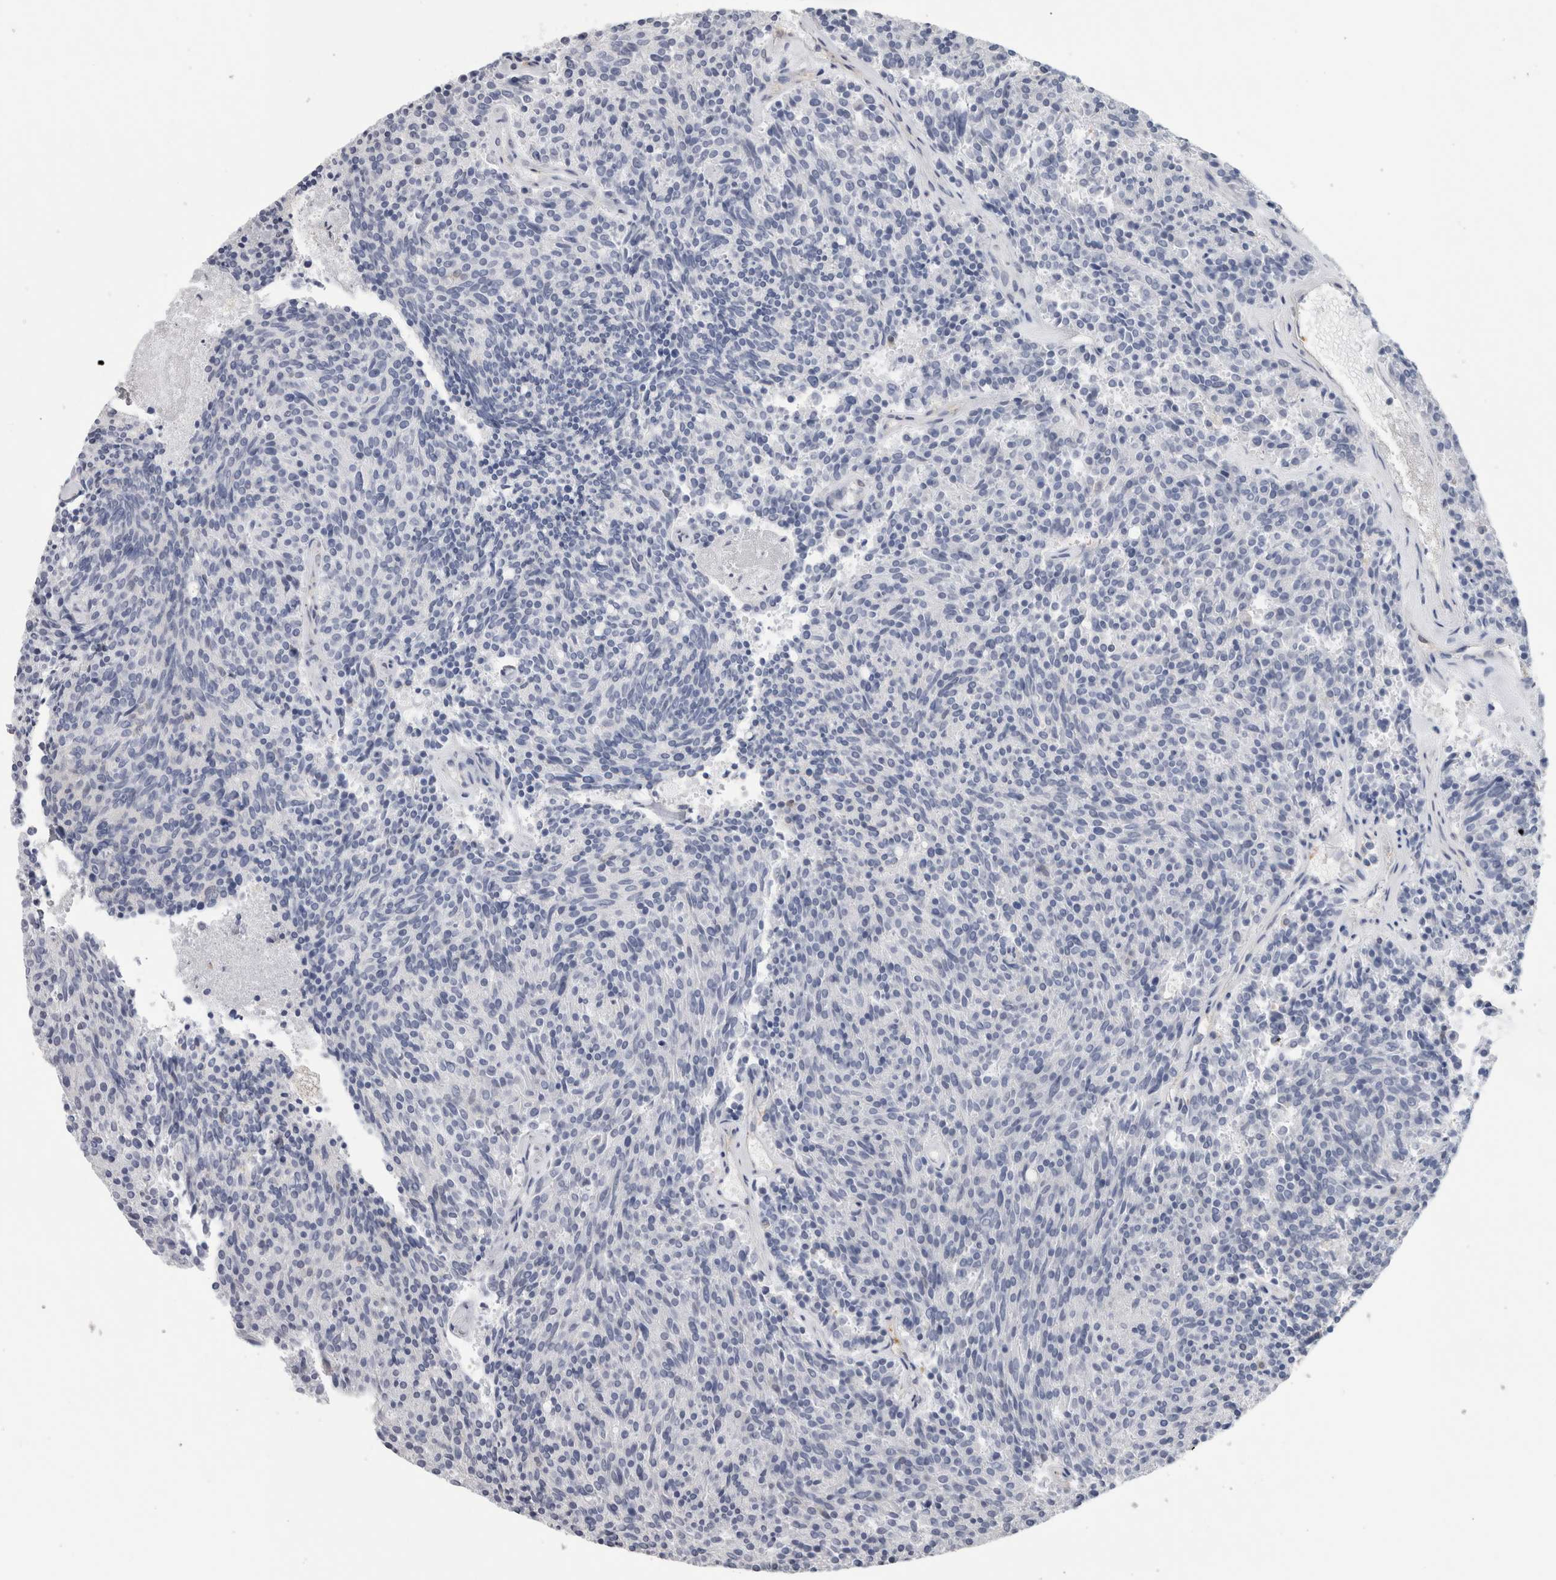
{"staining": {"intensity": "negative", "quantity": "none", "location": "none"}, "tissue": "carcinoid", "cell_type": "Tumor cells", "image_type": "cancer", "snomed": [{"axis": "morphology", "description": "Carcinoid, malignant, NOS"}, {"axis": "topography", "description": "Pancreas"}], "caption": "The immunohistochemistry histopathology image has no significant expression in tumor cells of malignant carcinoid tissue.", "gene": "SCRN1", "patient": {"sex": "female", "age": 54}}